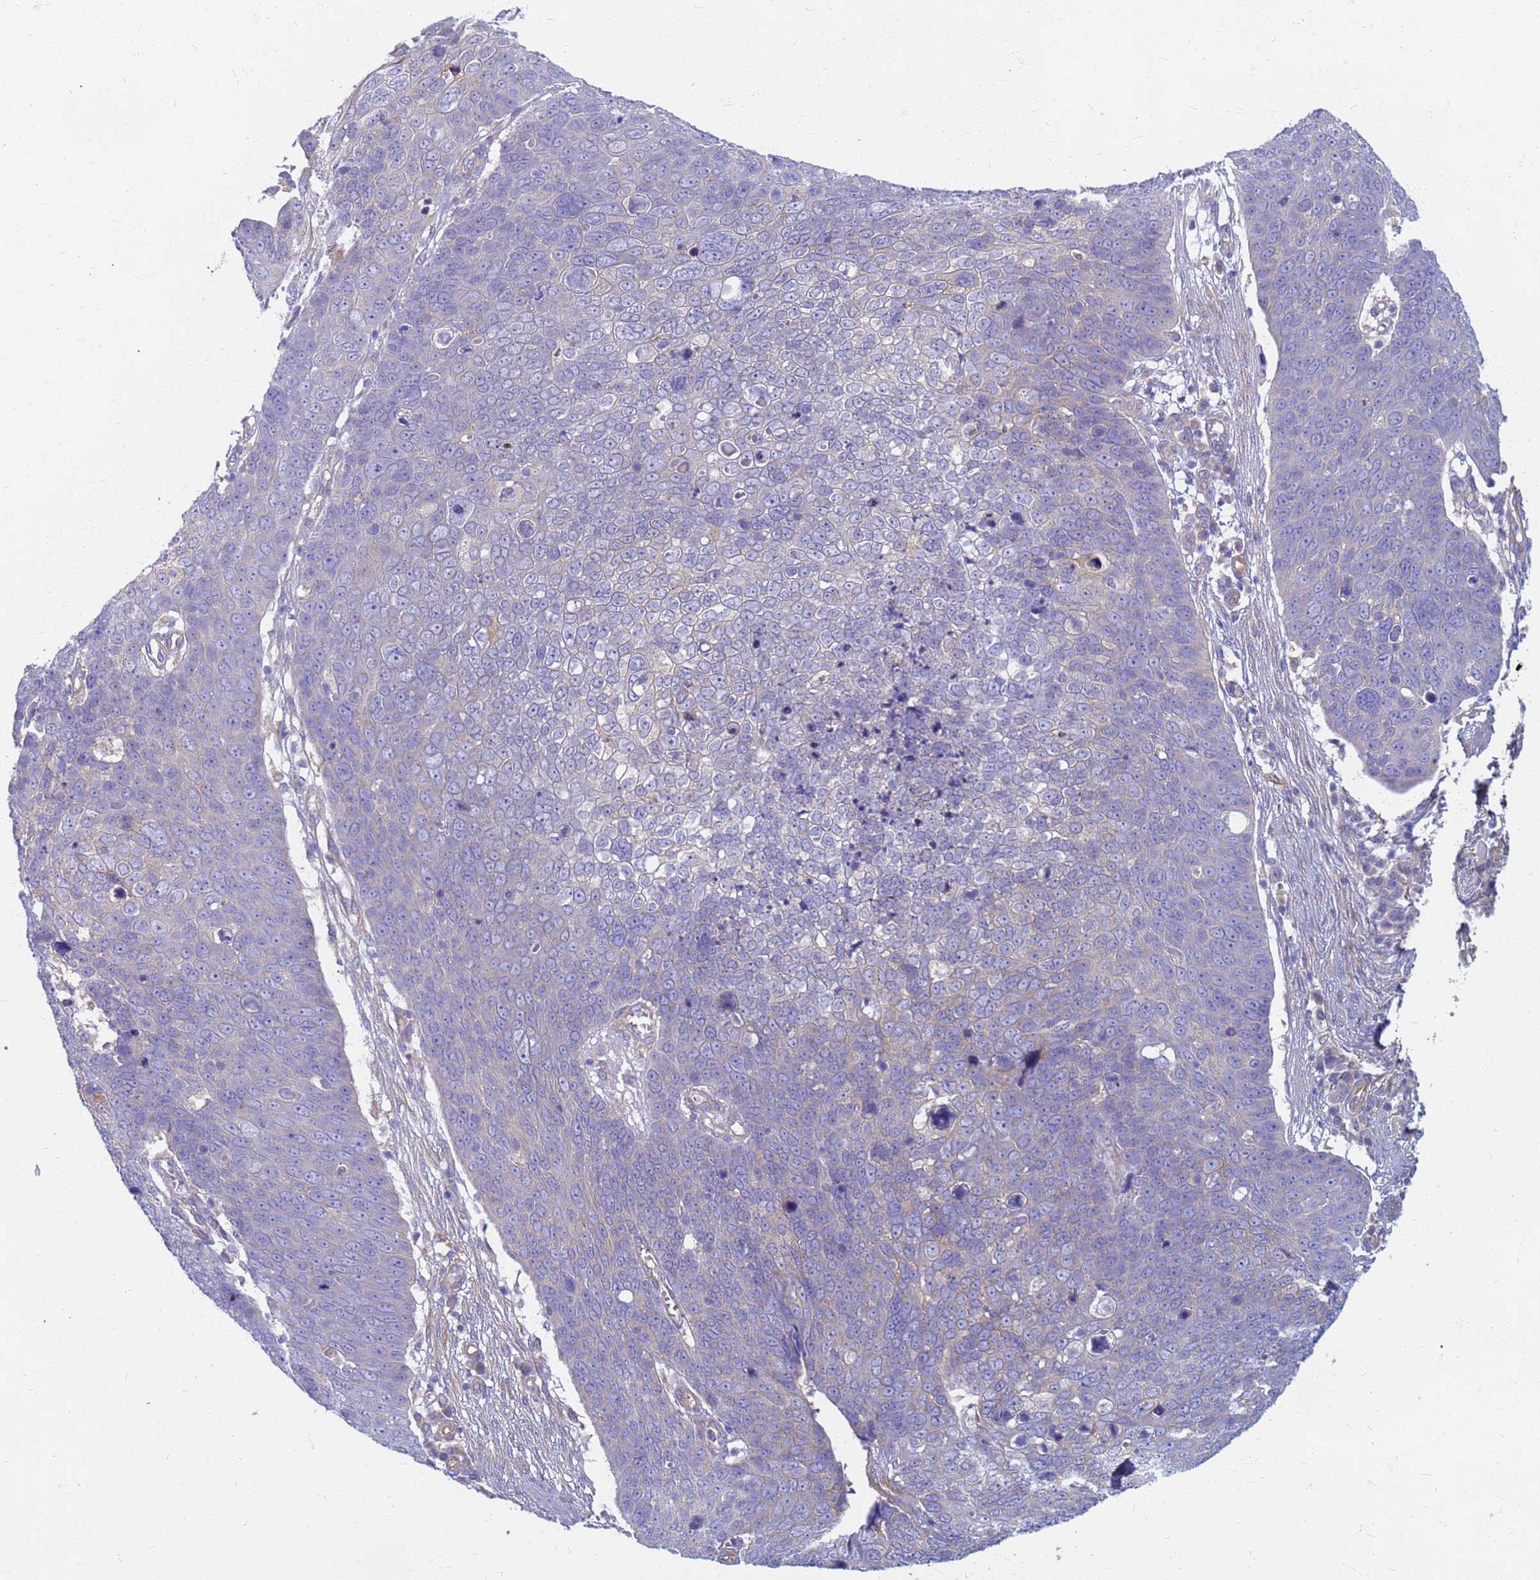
{"staining": {"intensity": "negative", "quantity": "none", "location": "none"}, "tissue": "skin cancer", "cell_type": "Tumor cells", "image_type": "cancer", "snomed": [{"axis": "morphology", "description": "Squamous cell carcinoma, NOS"}, {"axis": "topography", "description": "Skin"}], "caption": "This histopathology image is of skin cancer (squamous cell carcinoma) stained with immunohistochemistry (IHC) to label a protein in brown with the nuclei are counter-stained blue. There is no staining in tumor cells. The staining is performed using DAB (3,3'-diaminobenzidine) brown chromogen with nuclei counter-stained in using hematoxylin.", "gene": "EEA1", "patient": {"sex": "male", "age": 71}}